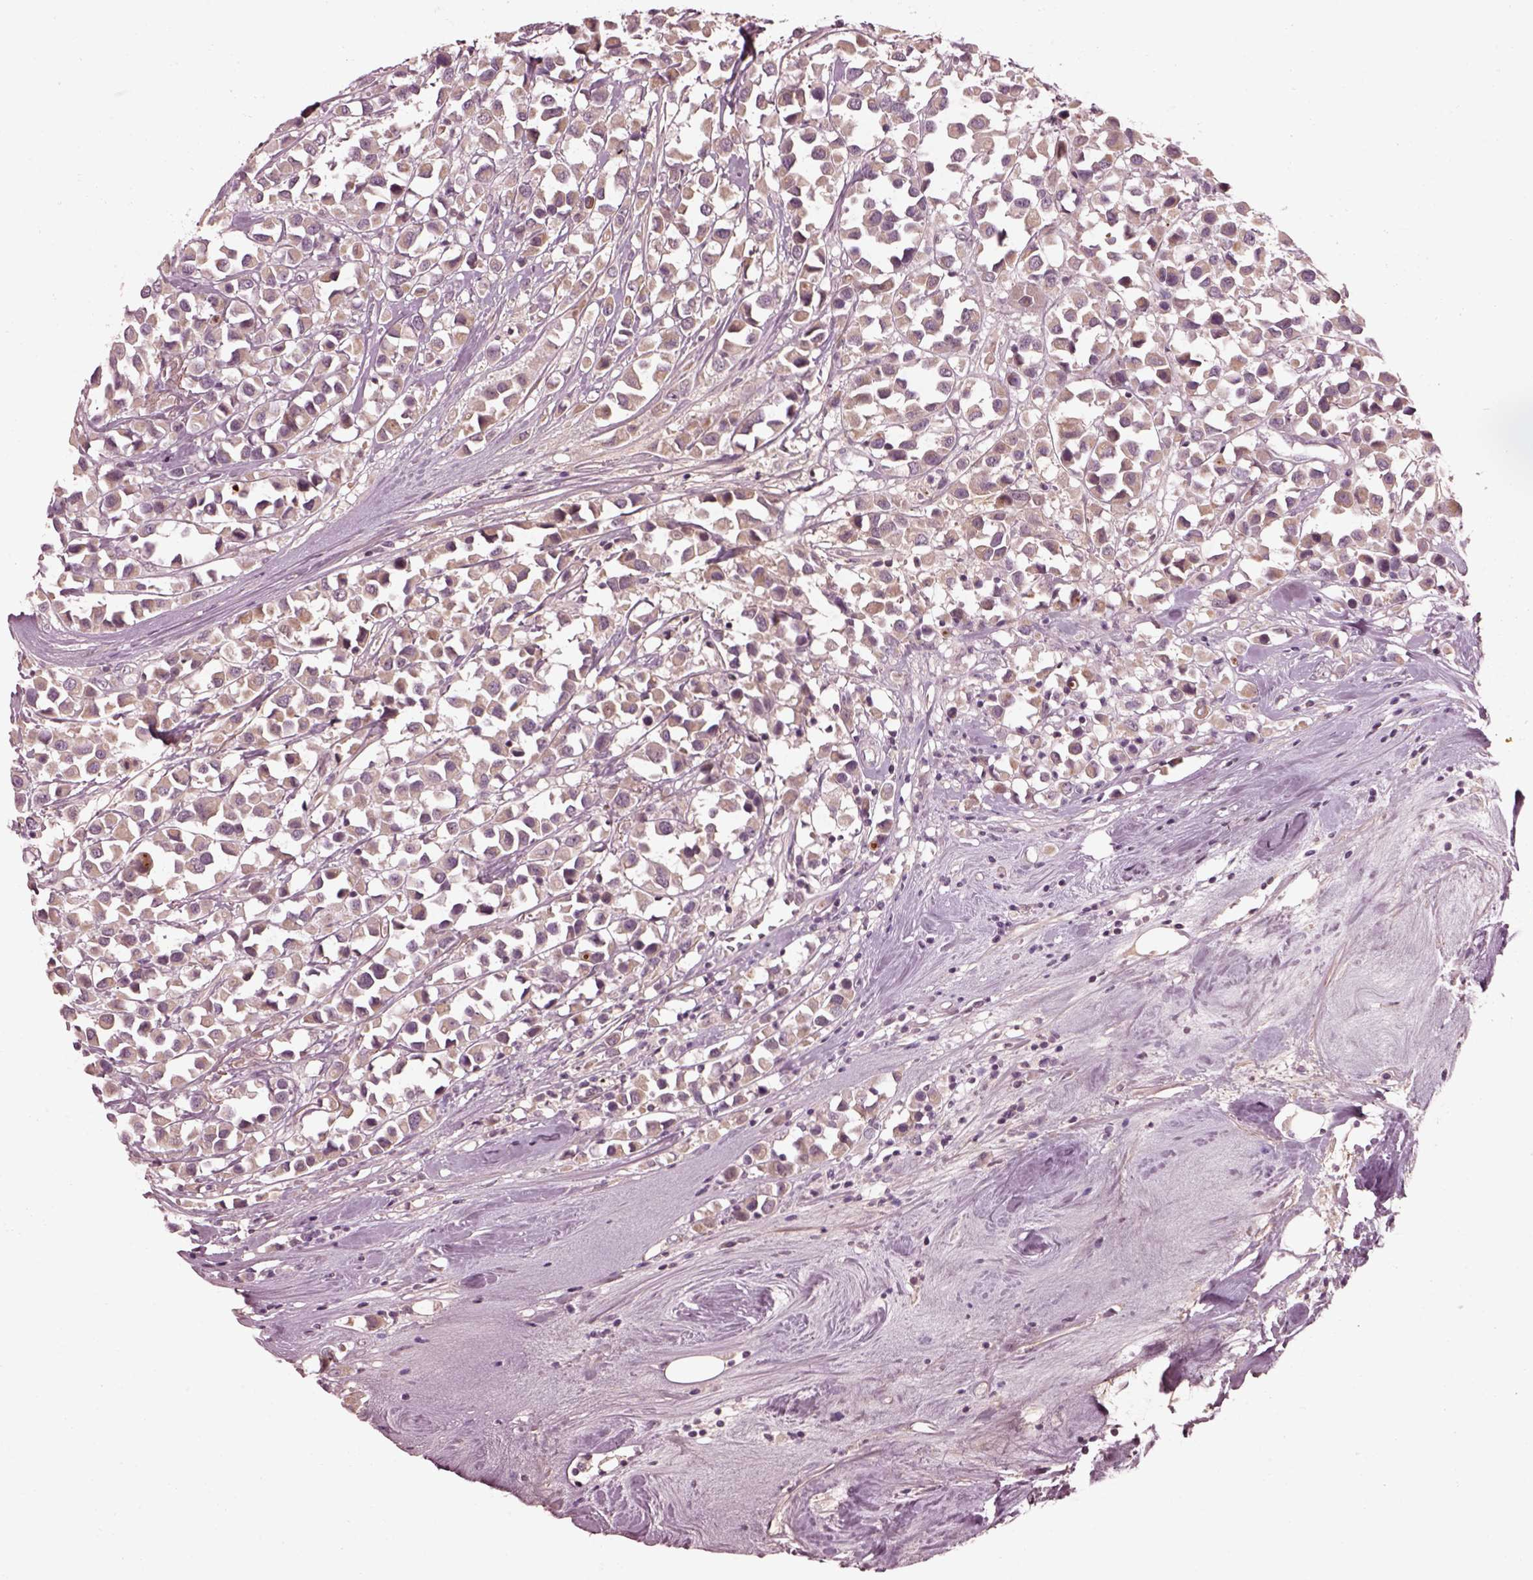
{"staining": {"intensity": "weak", "quantity": "25%-75%", "location": "cytoplasmic/membranous"}, "tissue": "breast cancer", "cell_type": "Tumor cells", "image_type": "cancer", "snomed": [{"axis": "morphology", "description": "Duct carcinoma"}, {"axis": "topography", "description": "Breast"}], "caption": "An image showing weak cytoplasmic/membranous expression in approximately 25%-75% of tumor cells in breast cancer, as visualized by brown immunohistochemical staining.", "gene": "EFEMP1", "patient": {"sex": "female", "age": 61}}